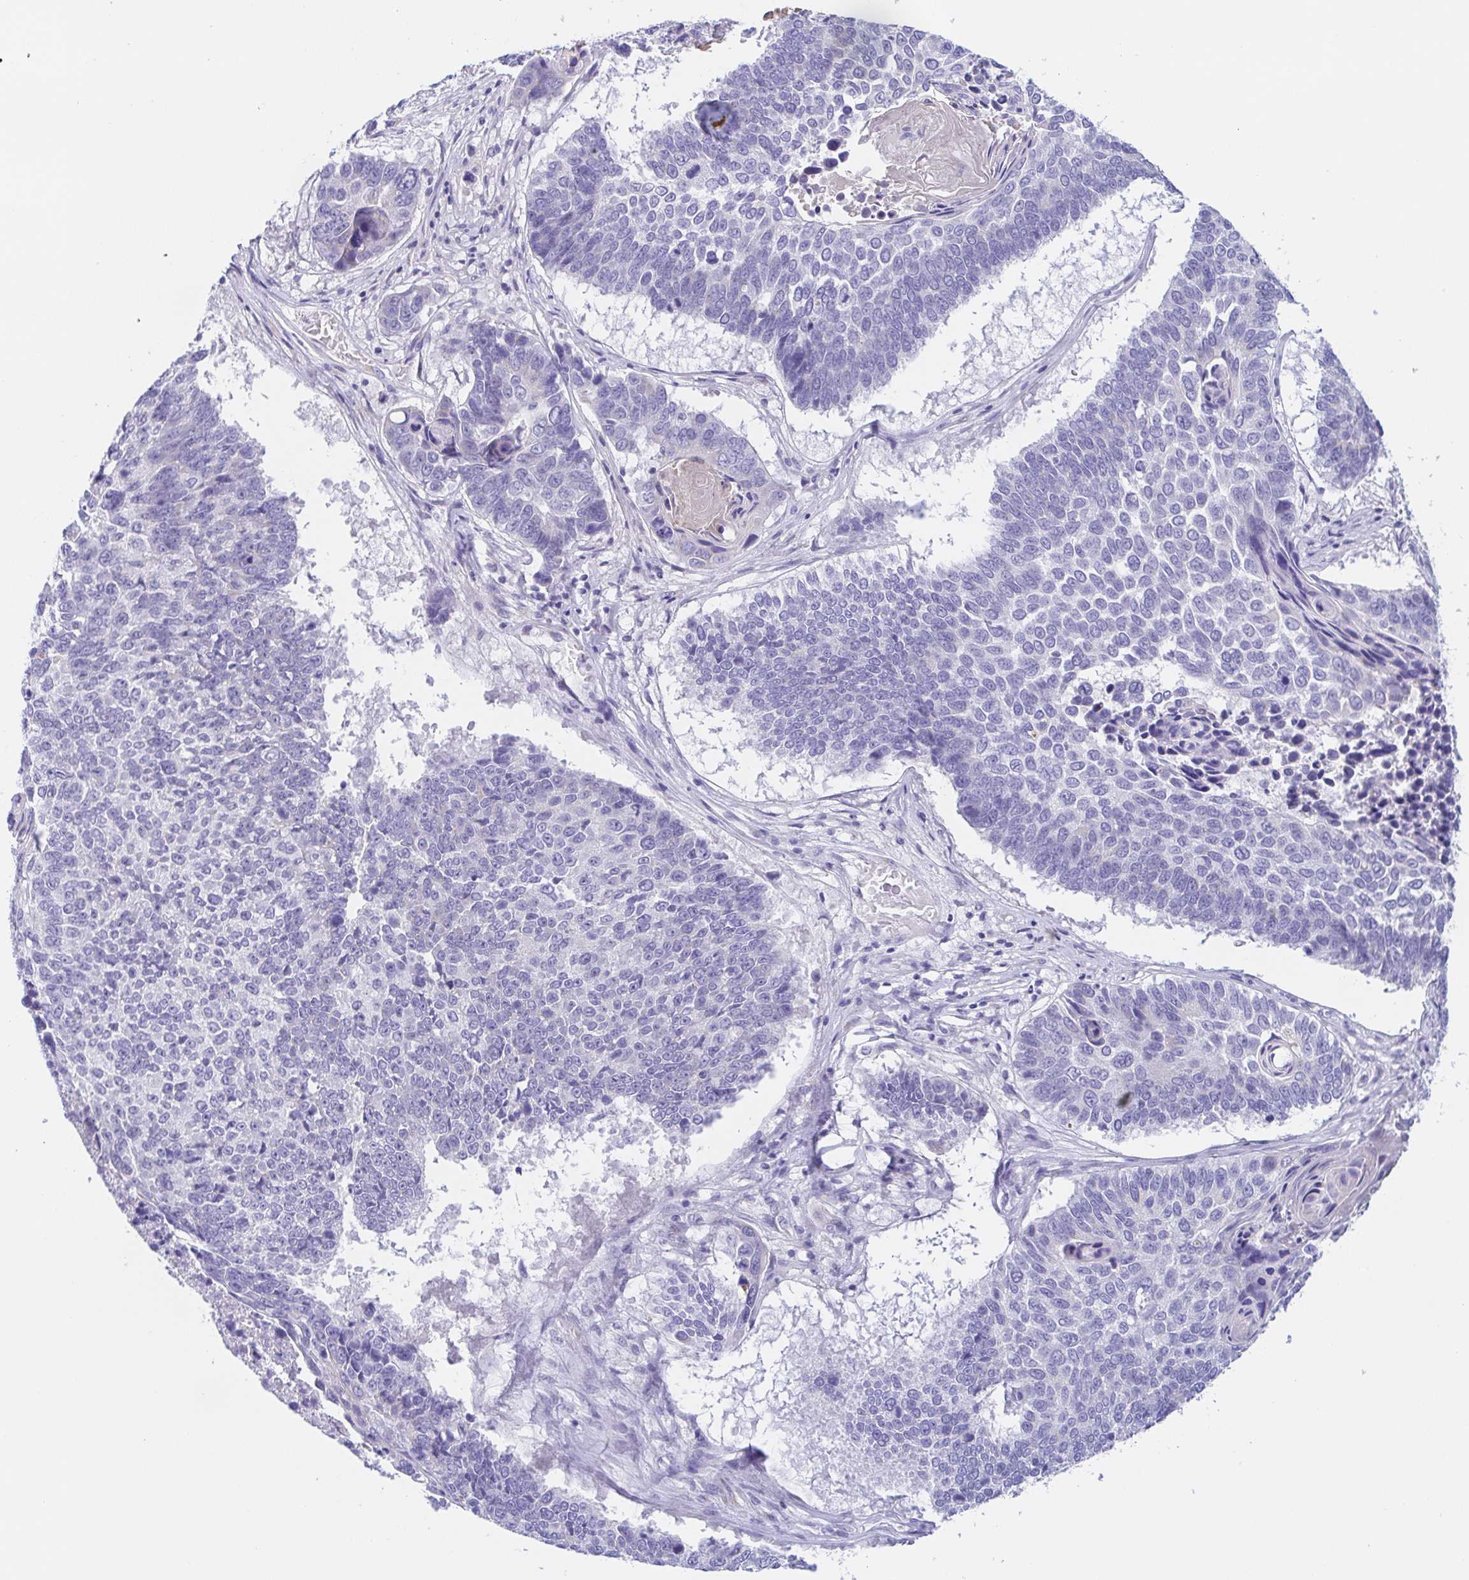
{"staining": {"intensity": "negative", "quantity": "none", "location": "none"}, "tissue": "lung cancer", "cell_type": "Tumor cells", "image_type": "cancer", "snomed": [{"axis": "morphology", "description": "Squamous cell carcinoma, NOS"}, {"axis": "topography", "description": "Lung"}], "caption": "The image demonstrates no significant positivity in tumor cells of lung squamous cell carcinoma.", "gene": "SCG3", "patient": {"sex": "male", "age": 73}}